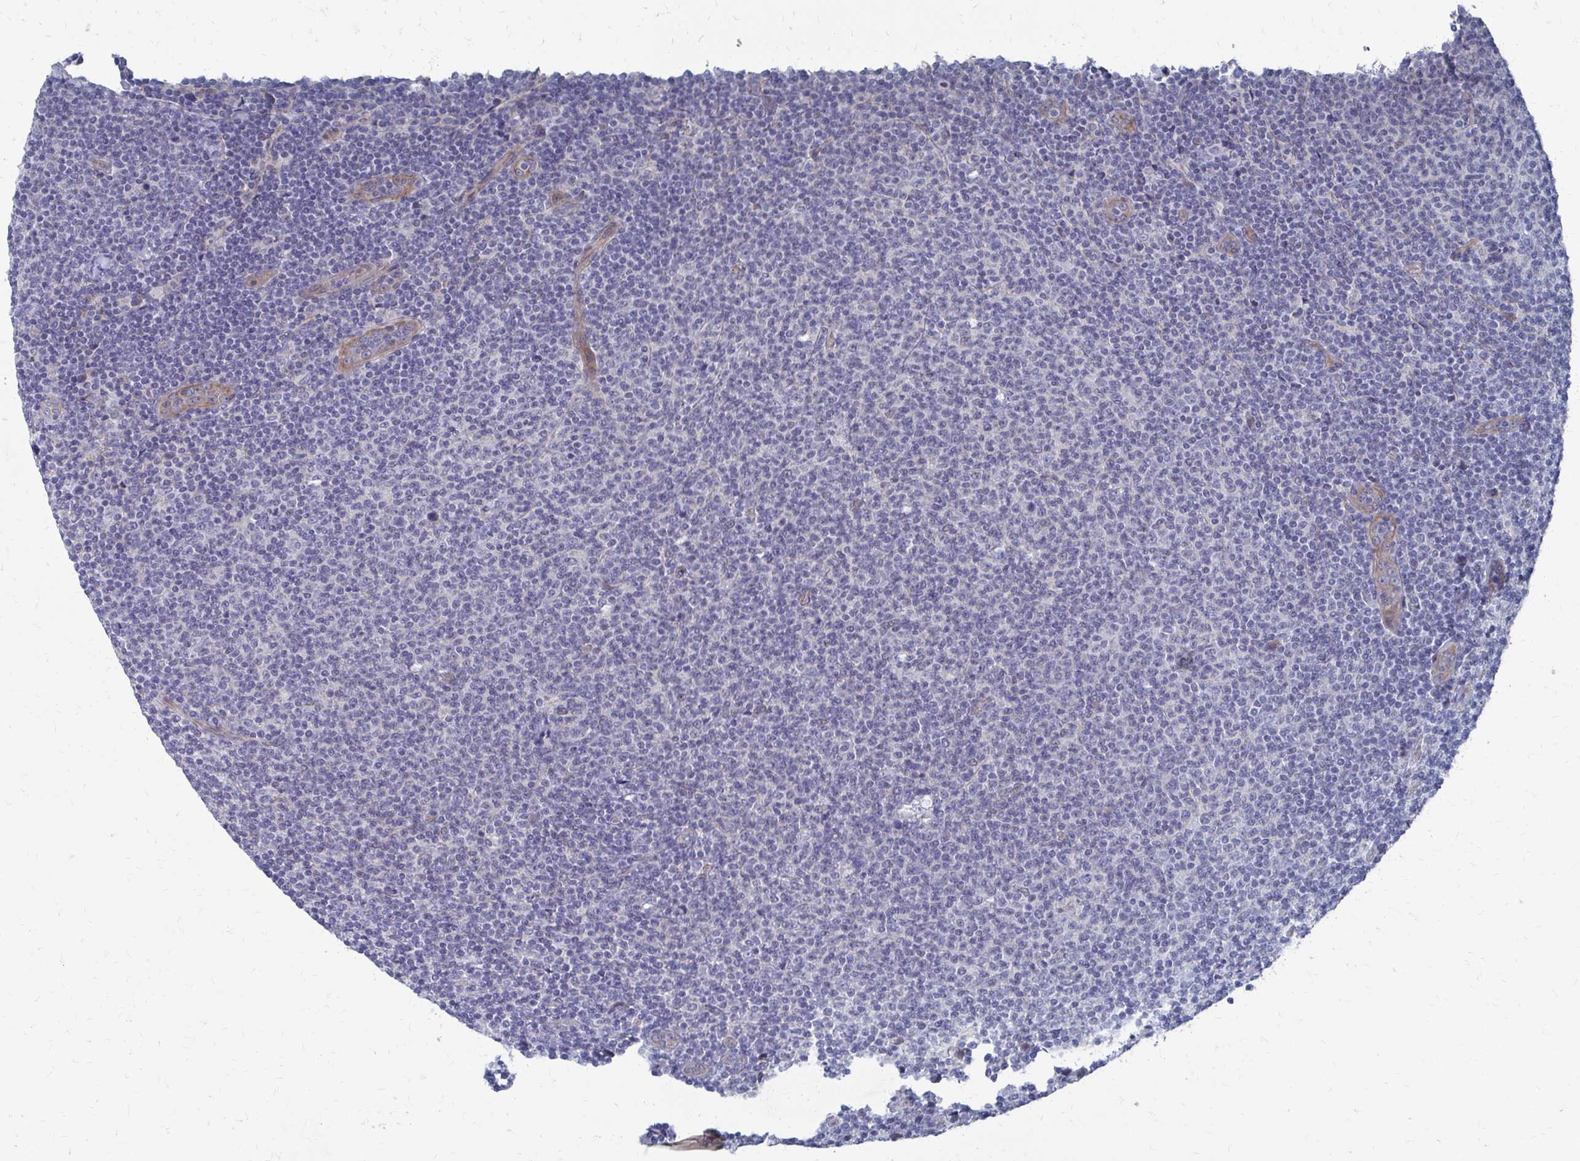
{"staining": {"intensity": "negative", "quantity": "none", "location": "none"}, "tissue": "lymphoma", "cell_type": "Tumor cells", "image_type": "cancer", "snomed": [{"axis": "morphology", "description": "Malignant lymphoma, non-Hodgkin's type, Low grade"}, {"axis": "topography", "description": "Lymph node"}], "caption": "High power microscopy image of an immunohistochemistry image of lymphoma, revealing no significant expression in tumor cells.", "gene": "PLEKHG7", "patient": {"sex": "male", "age": 66}}